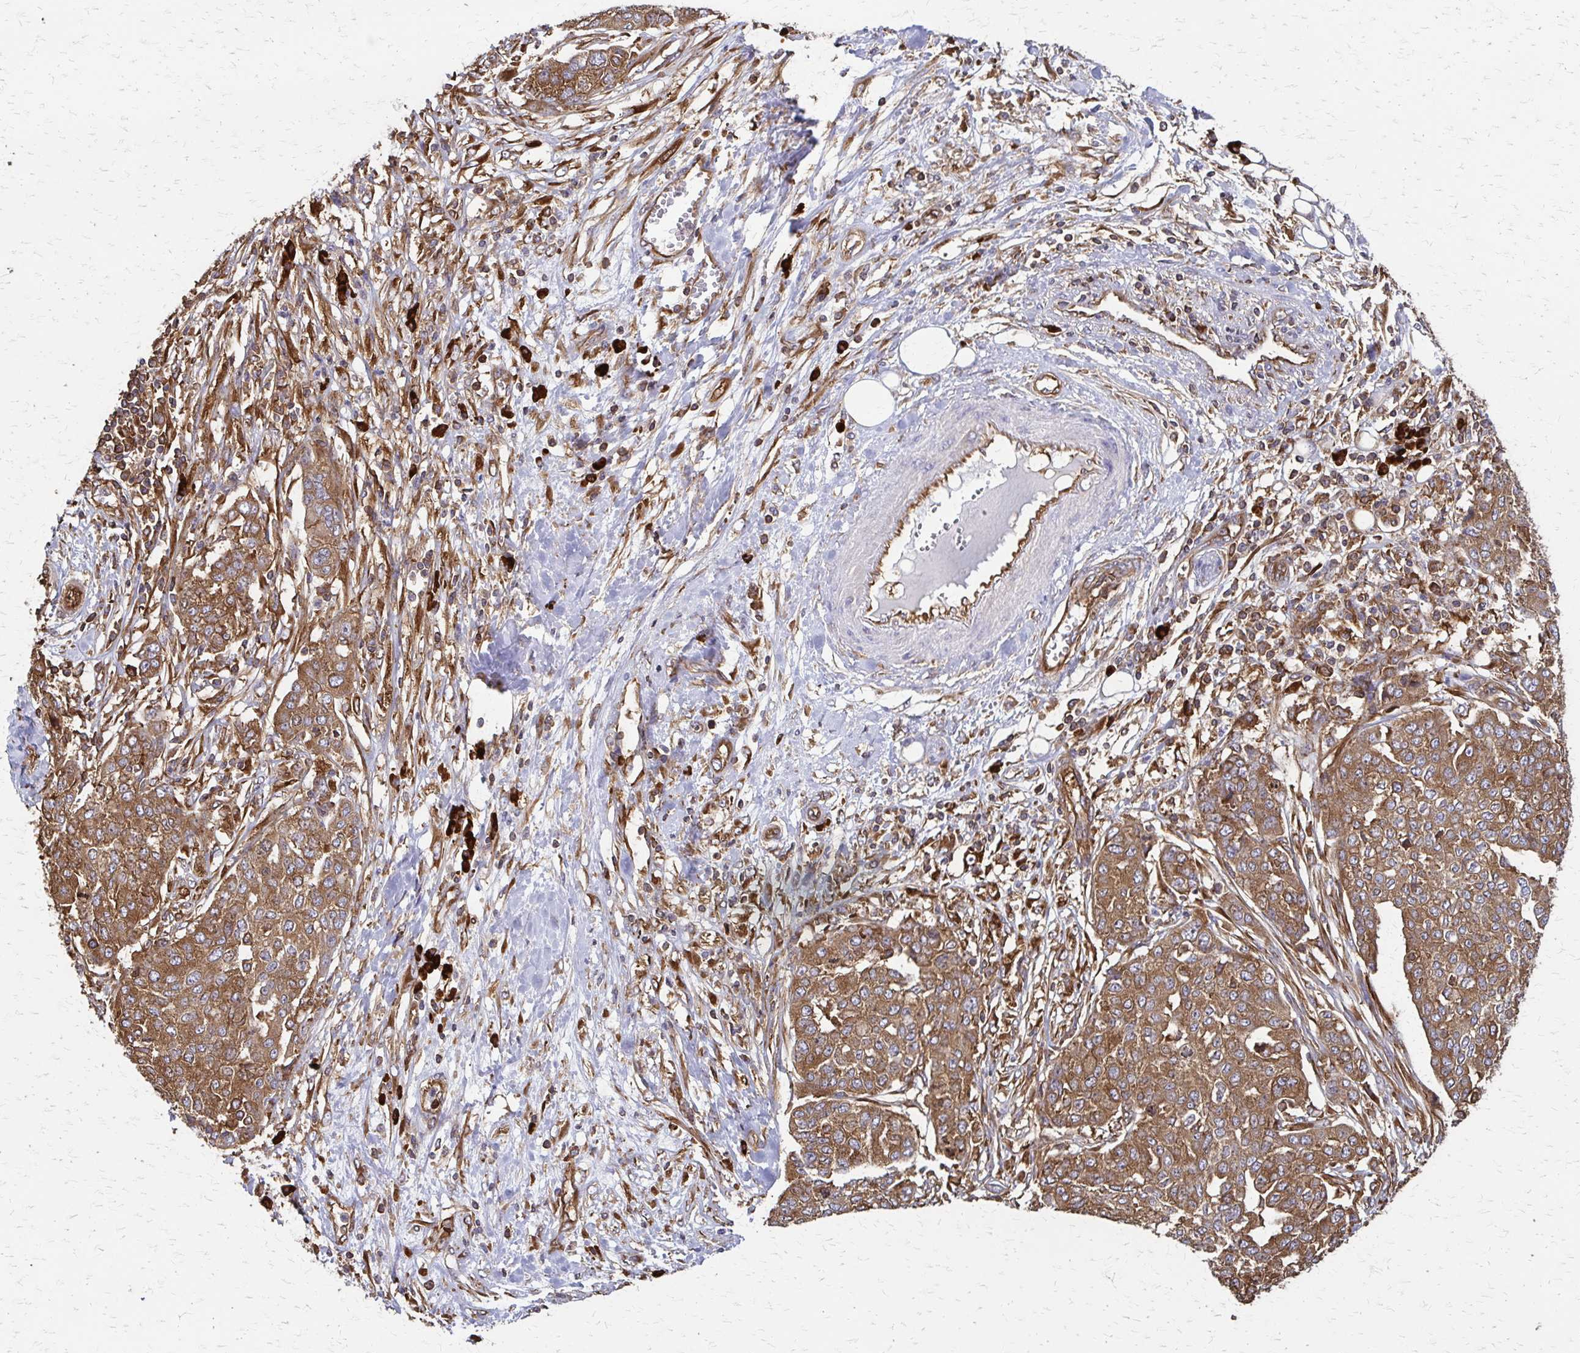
{"staining": {"intensity": "moderate", "quantity": ">75%", "location": "cytoplasmic/membranous"}, "tissue": "ovarian cancer", "cell_type": "Tumor cells", "image_type": "cancer", "snomed": [{"axis": "morphology", "description": "Cystadenocarcinoma, serous, NOS"}, {"axis": "topography", "description": "Soft tissue"}, {"axis": "topography", "description": "Ovary"}], "caption": "Immunohistochemistry (DAB) staining of human ovarian cancer exhibits moderate cytoplasmic/membranous protein positivity in approximately >75% of tumor cells.", "gene": "EEF2", "patient": {"sex": "female", "age": 57}}